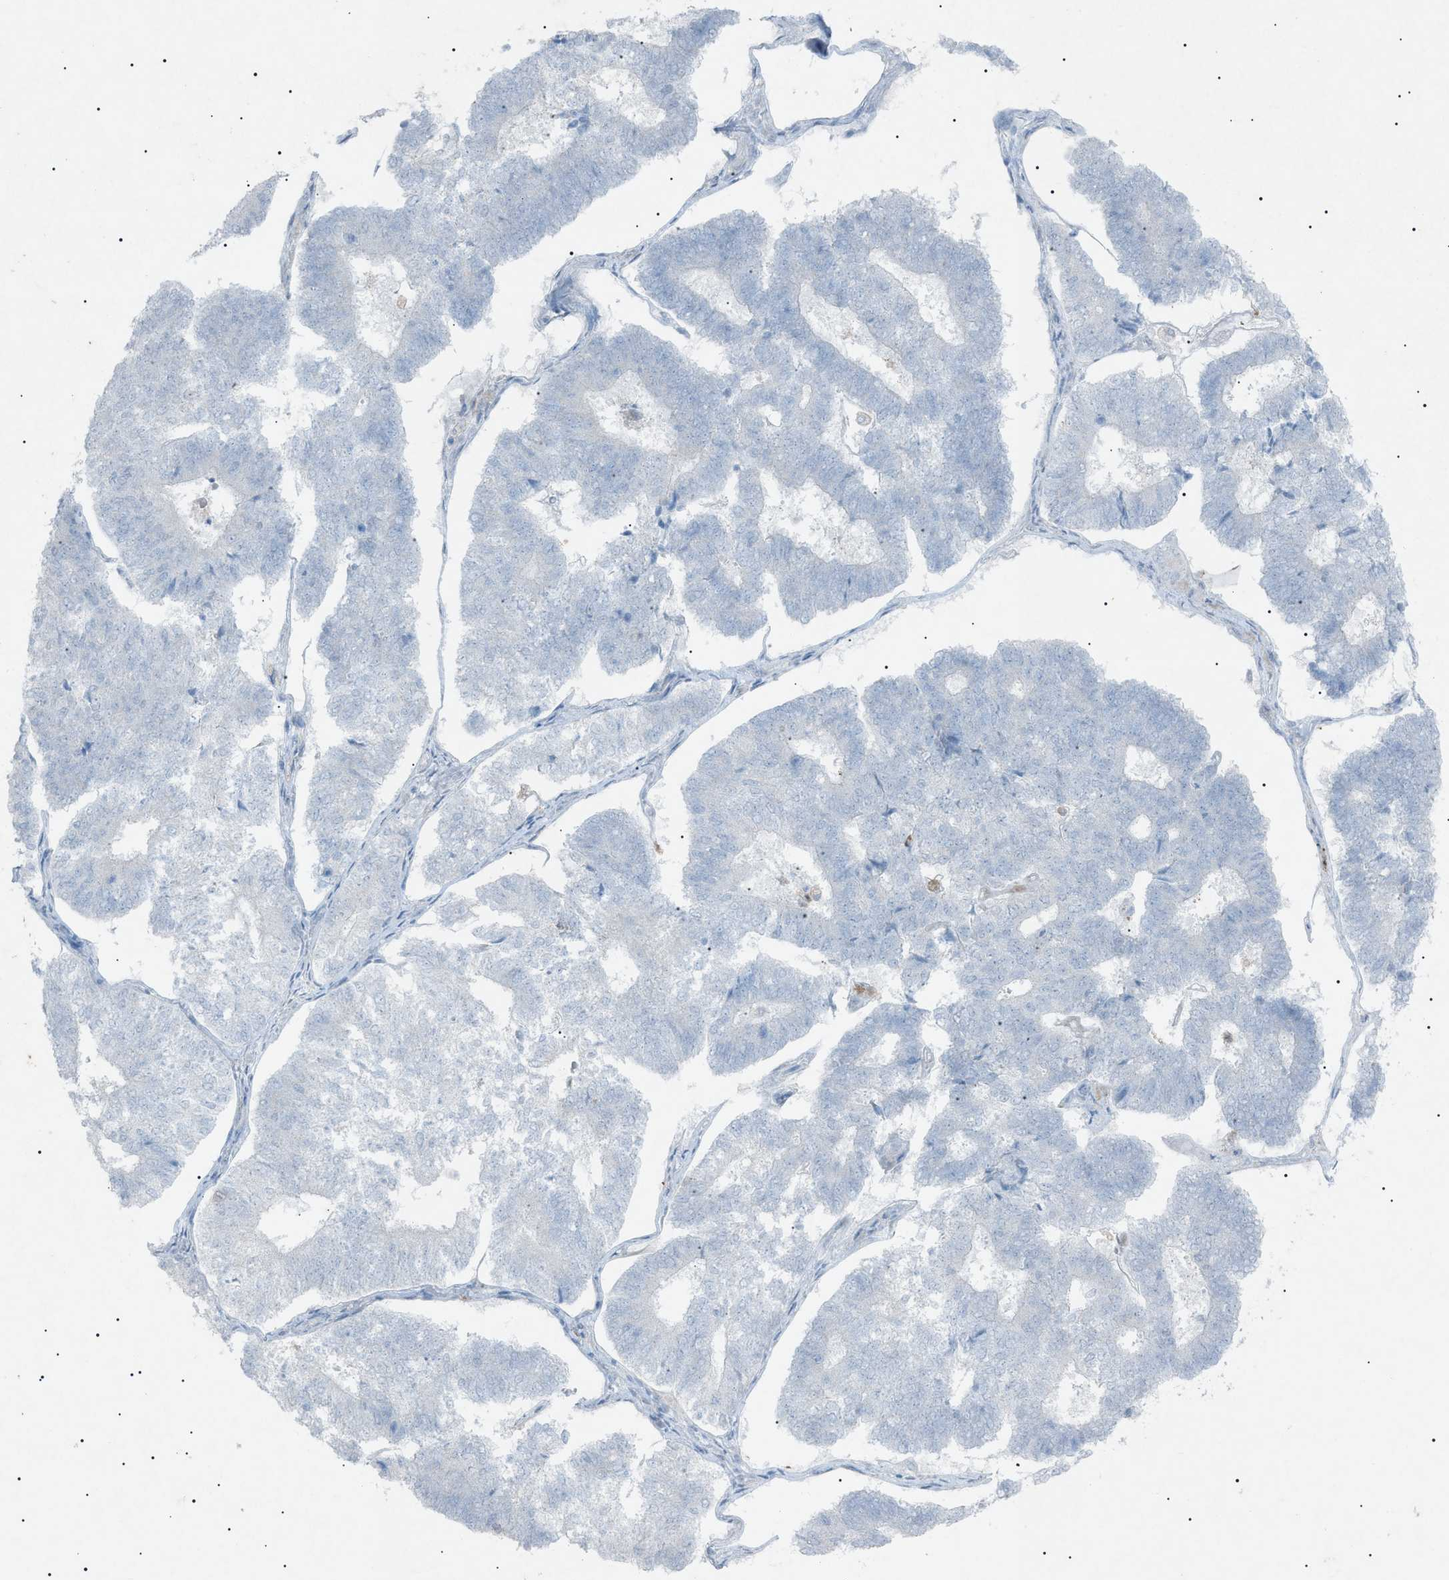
{"staining": {"intensity": "negative", "quantity": "none", "location": "none"}, "tissue": "endometrial cancer", "cell_type": "Tumor cells", "image_type": "cancer", "snomed": [{"axis": "morphology", "description": "Adenocarcinoma, NOS"}, {"axis": "topography", "description": "Endometrium"}], "caption": "A histopathology image of human endometrial adenocarcinoma is negative for staining in tumor cells.", "gene": "BTK", "patient": {"sex": "female", "age": 70}}